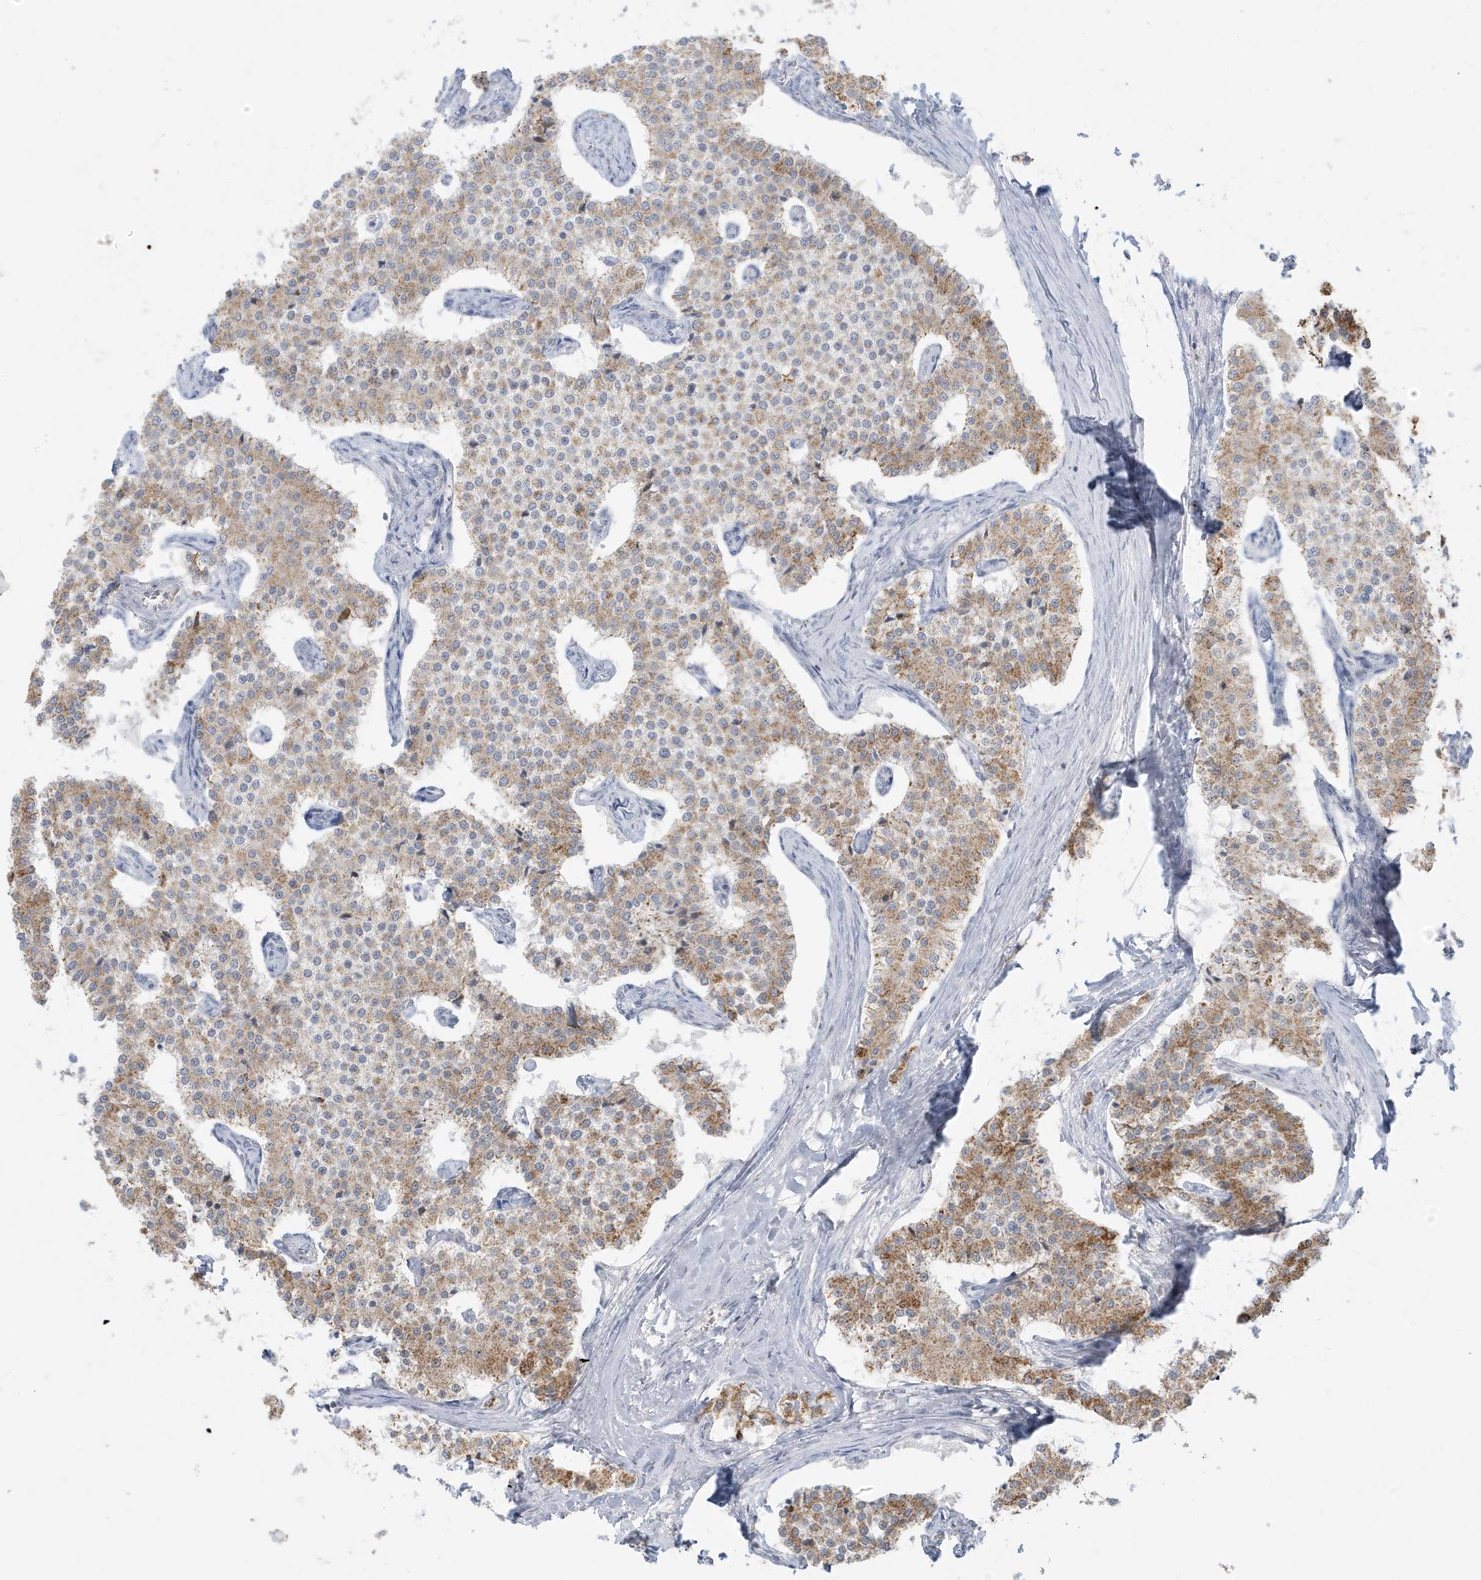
{"staining": {"intensity": "moderate", "quantity": "25%-75%", "location": "cytoplasmic/membranous"}, "tissue": "carcinoid", "cell_type": "Tumor cells", "image_type": "cancer", "snomed": [{"axis": "morphology", "description": "Carcinoid, malignant, NOS"}, {"axis": "topography", "description": "Colon"}], "caption": "About 25%-75% of tumor cells in human malignant carcinoid exhibit moderate cytoplasmic/membranous protein expression as visualized by brown immunohistochemical staining.", "gene": "FNDC1", "patient": {"sex": "female", "age": 52}}